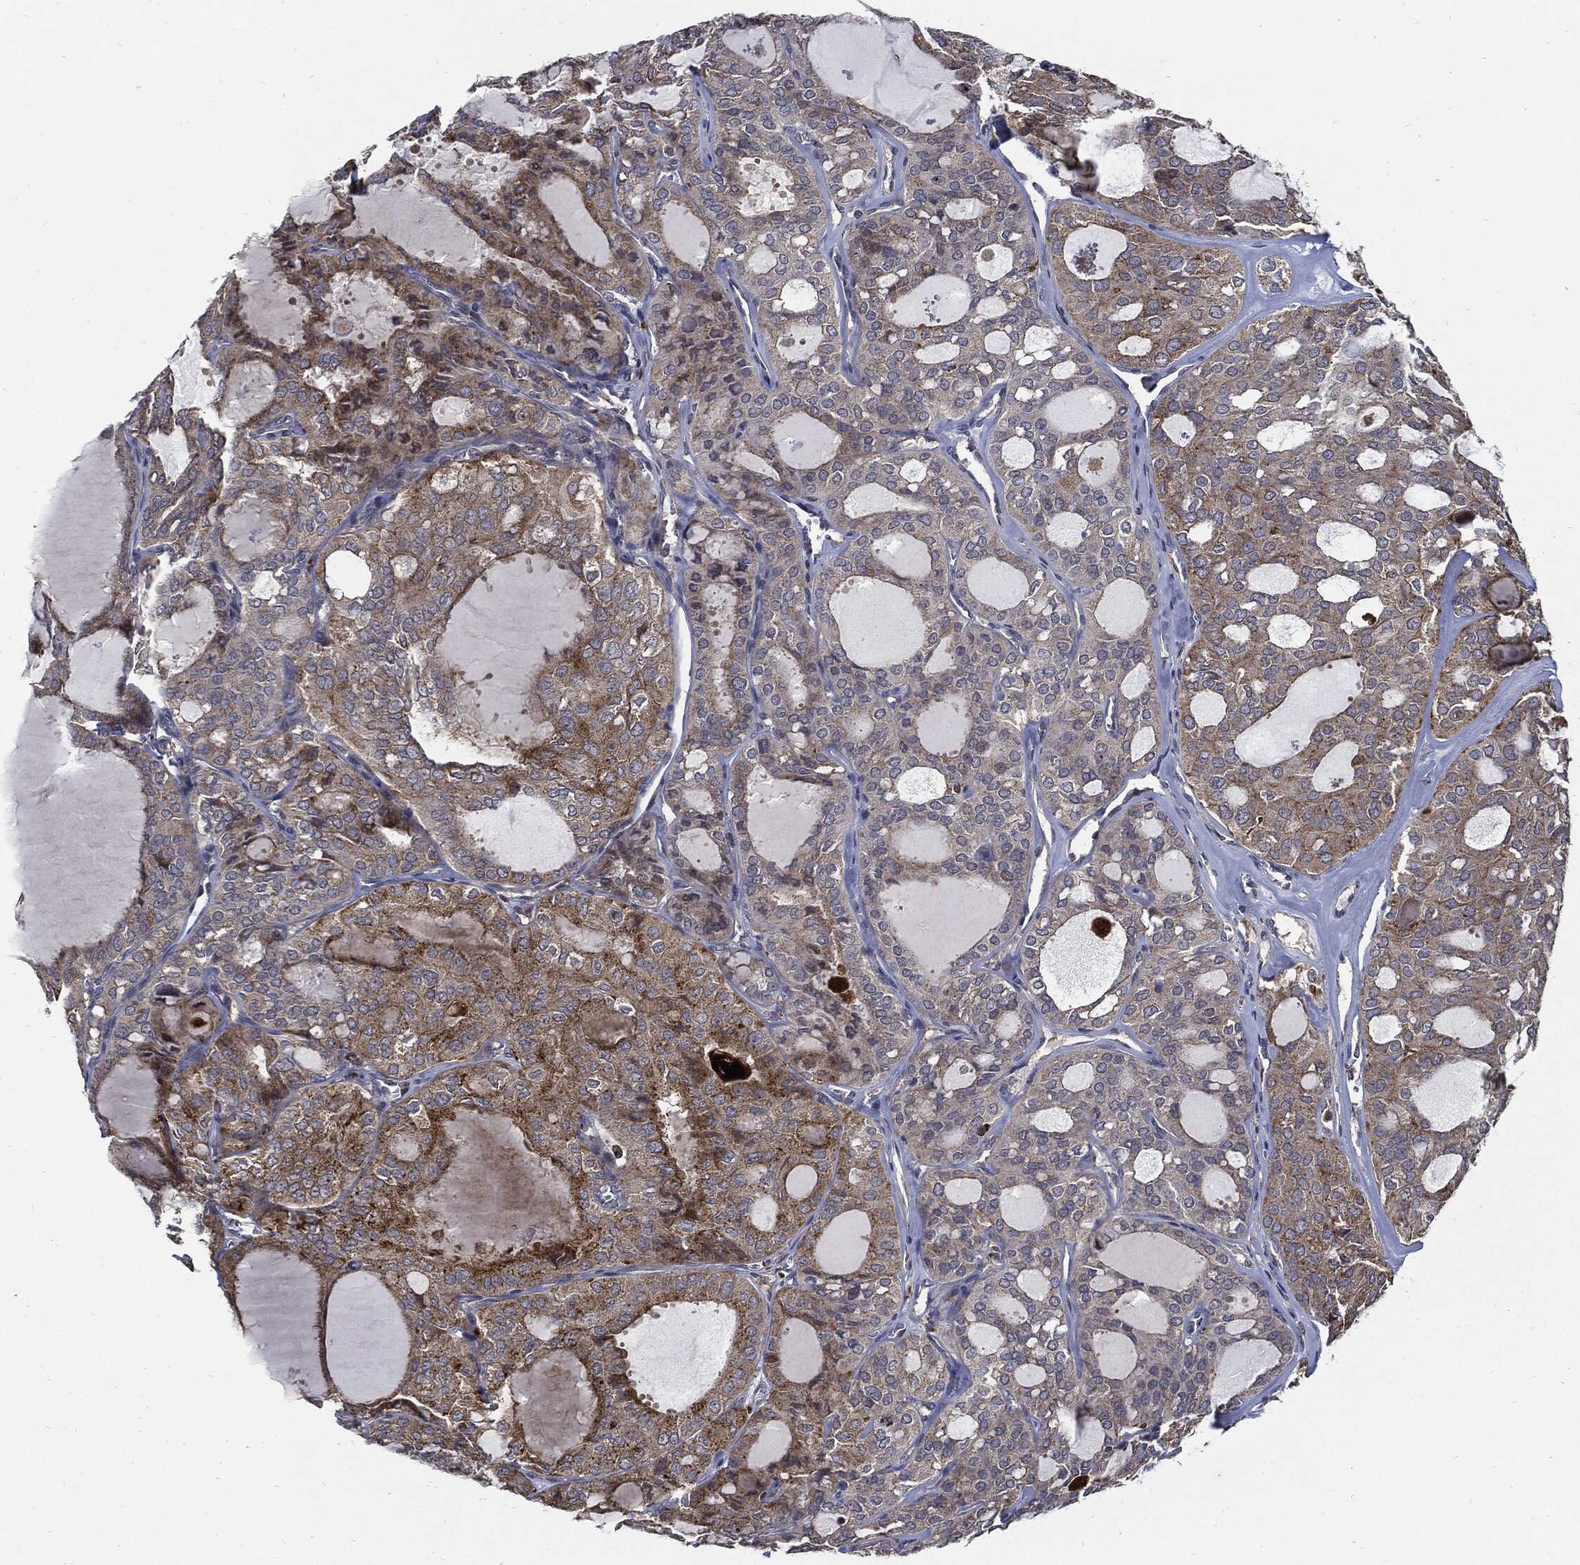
{"staining": {"intensity": "moderate", "quantity": "25%-75%", "location": "cytoplasmic/membranous"}, "tissue": "thyroid cancer", "cell_type": "Tumor cells", "image_type": "cancer", "snomed": [{"axis": "morphology", "description": "Follicular adenoma carcinoma, NOS"}, {"axis": "topography", "description": "Thyroid gland"}], "caption": "Immunohistochemistry (IHC) of human follicular adenoma carcinoma (thyroid) demonstrates medium levels of moderate cytoplasmic/membranous positivity in approximately 25%-75% of tumor cells. The protein is shown in brown color, while the nuclei are stained blue.", "gene": "SLC31A2", "patient": {"sex": "male", "age": 75}}